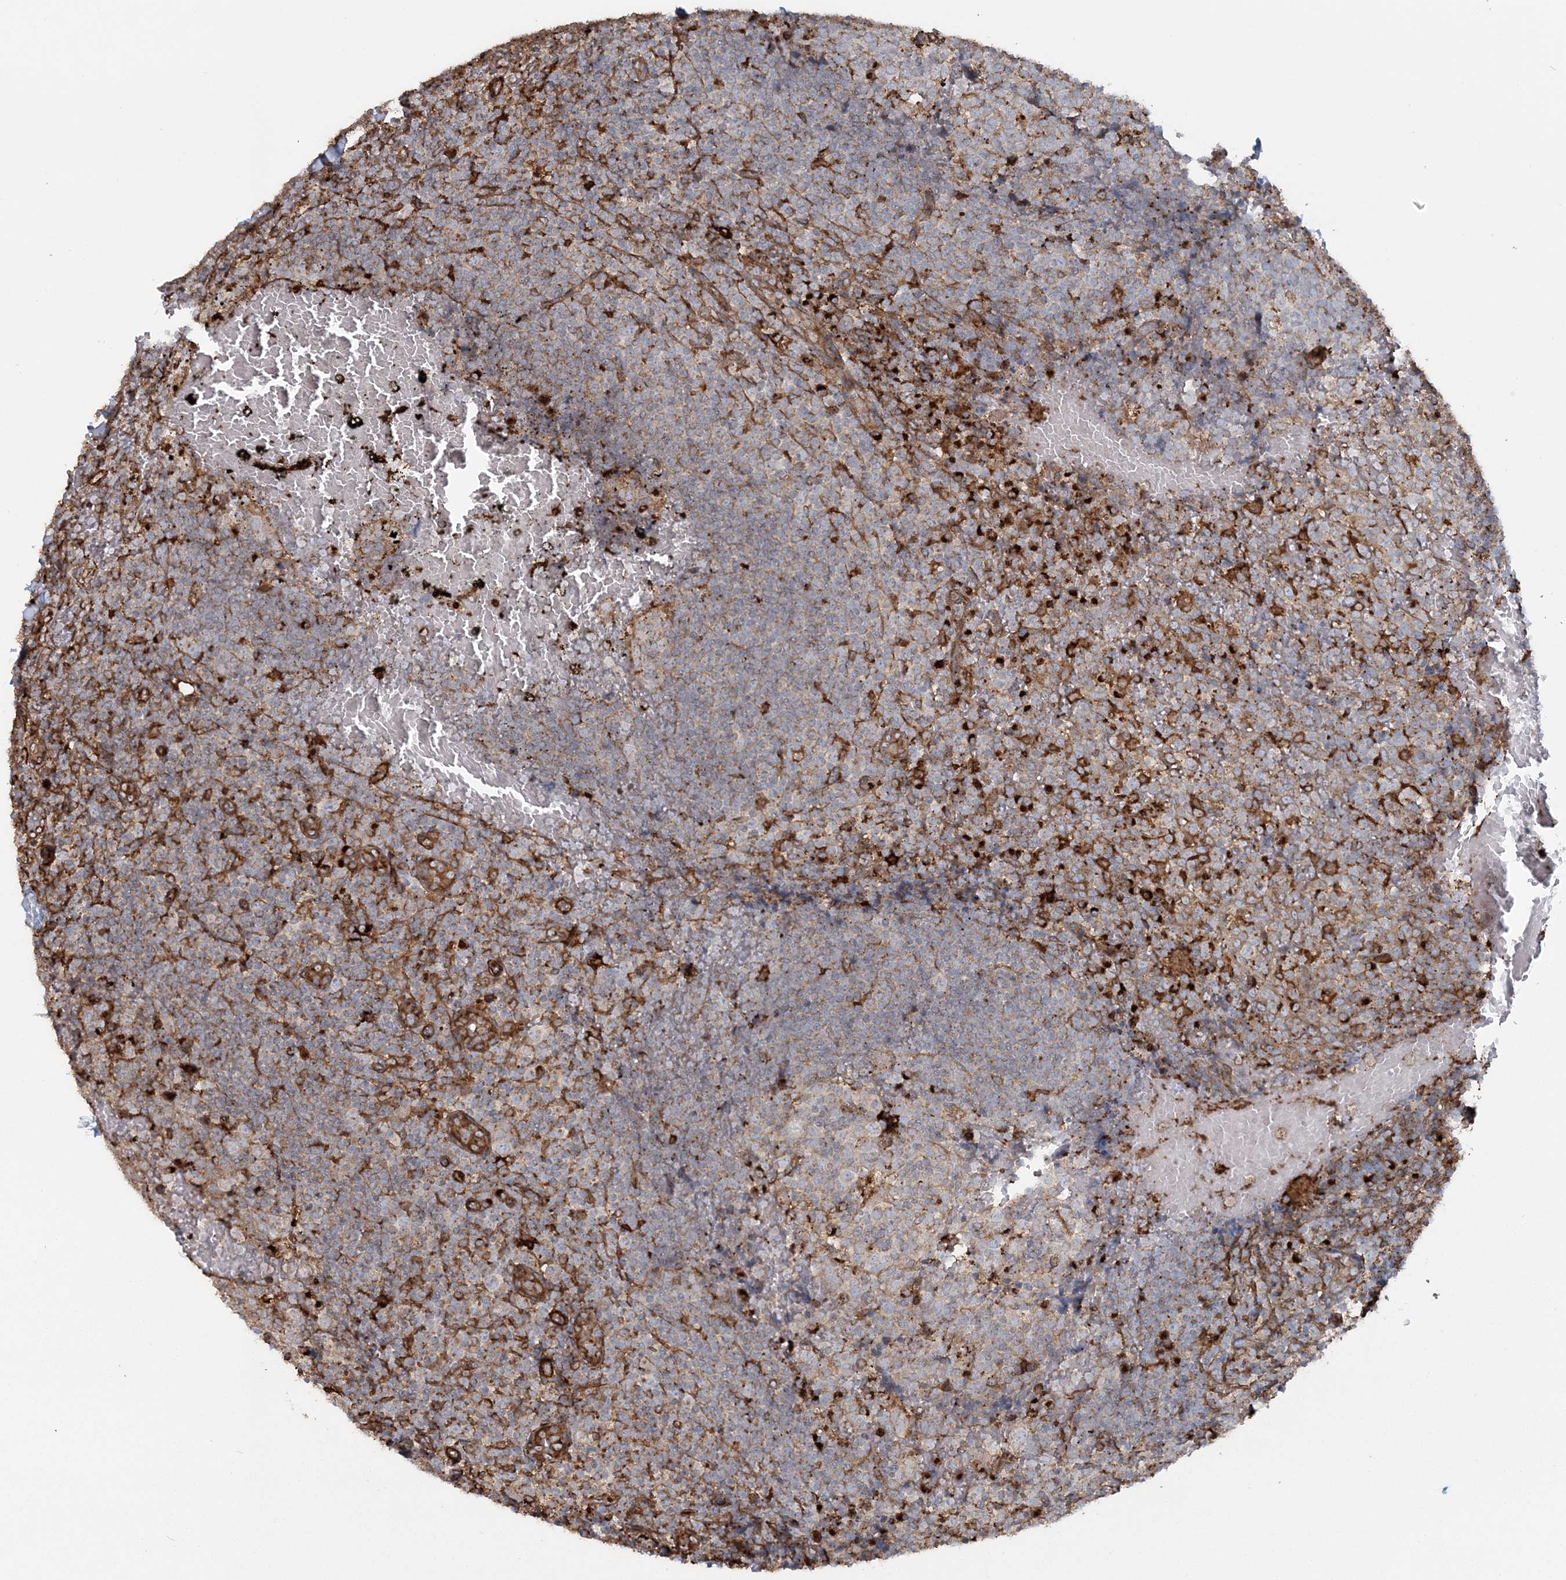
{"staining": {"intensity": "moderate", "quantity": ">75%", "location": "cytoplasmic/membranous"}, "tissue": "tonsil", "cell_type": "Germinal center cells", "image_type": "normal", "snomed": [{"axis": "morphology", "description": "Normal tissue, NOS"}, {"axis": "topography", "description": "Tonsil"}], "caption": "This image shows normal tonsil stained with immunohistochemistry to label a protein in brown. The cytoplasmic/membranous of germinal center cells show moderate positivity for the protein. Nuclei are counter-stained blue.", "gene": "TRAF3IP2", "patient": {"sex": "female", "age": 19}}